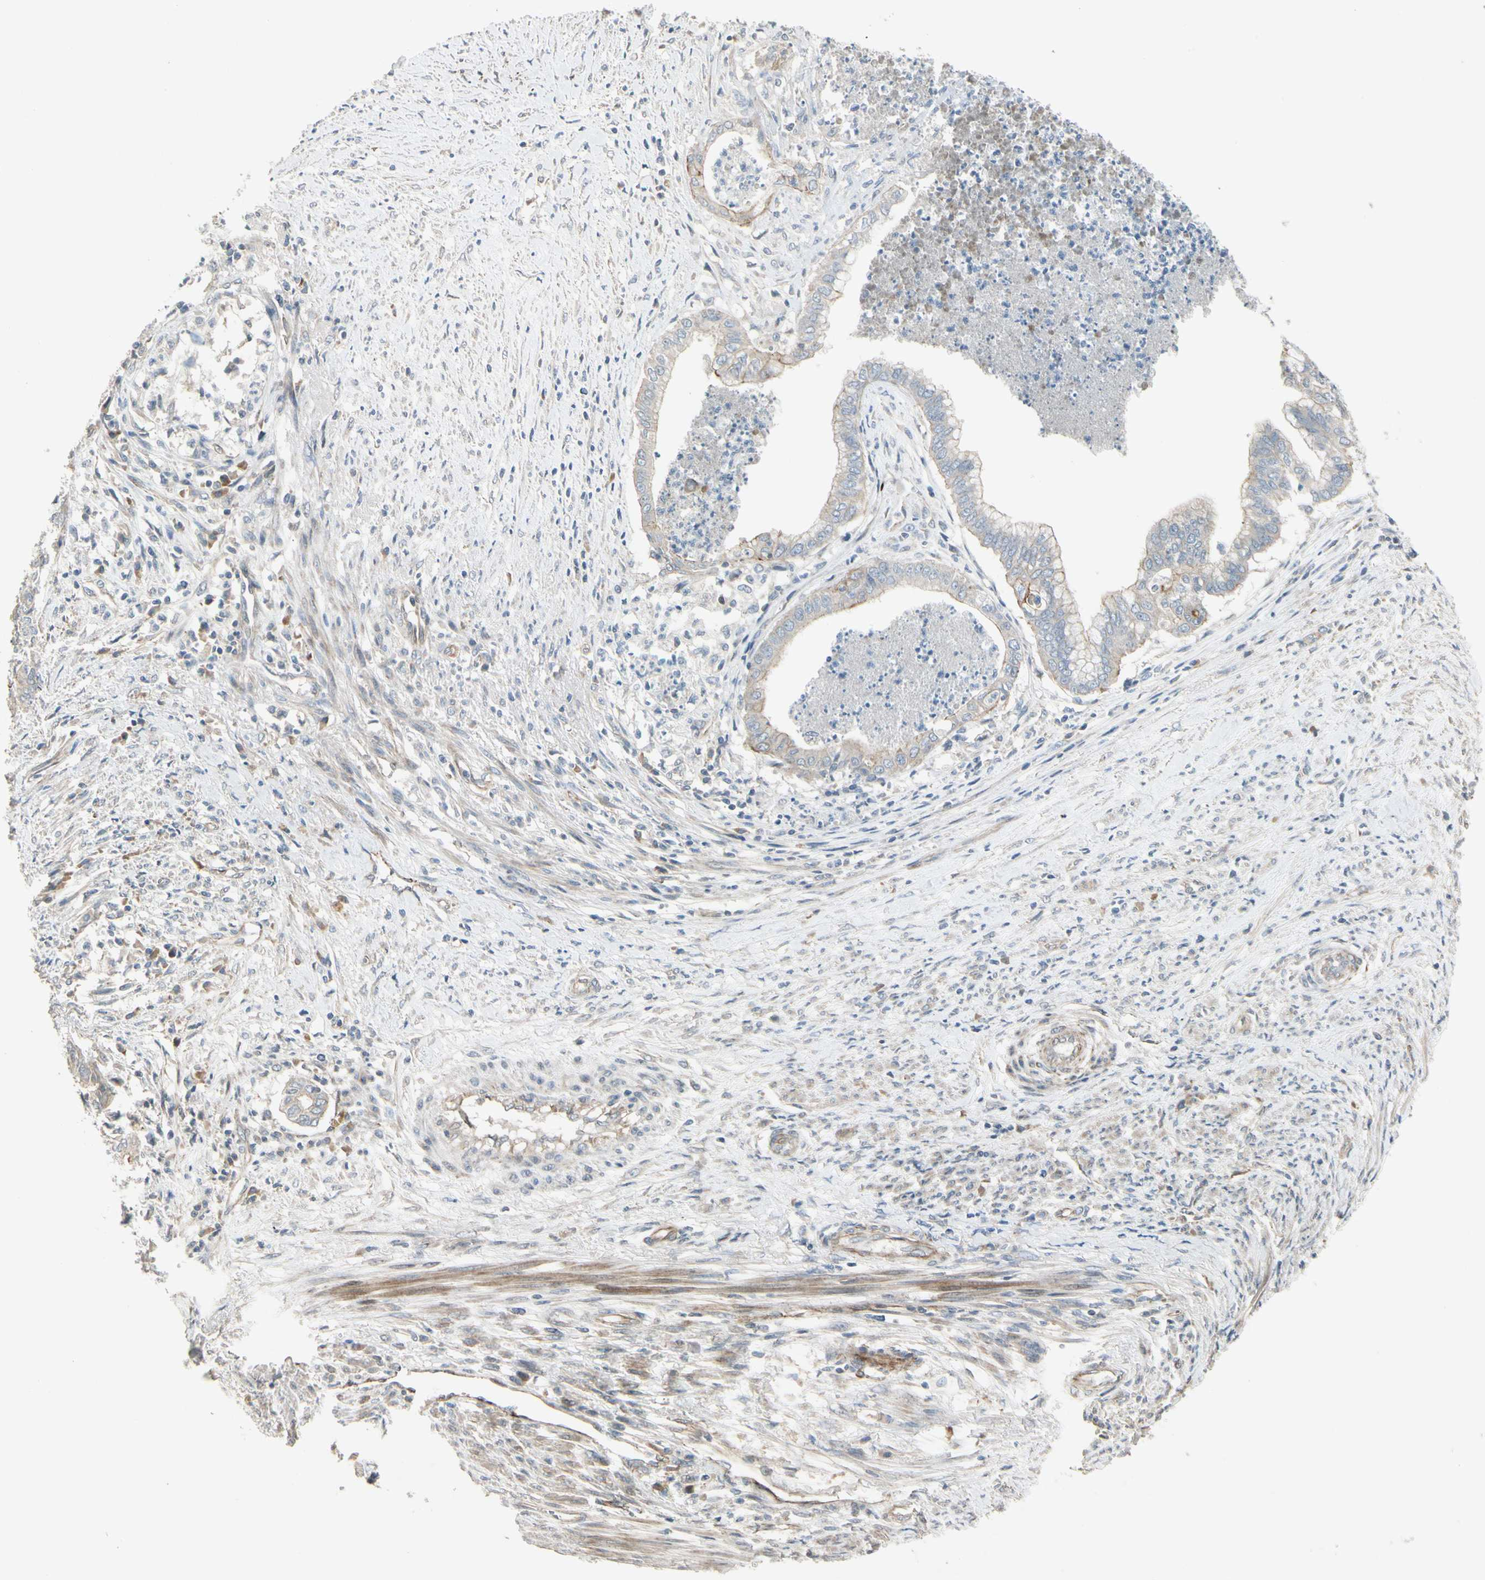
{"staining": {"intensity": "weak", "quantity": "25%-75%", "location": "cytoplasmic/membranous"}, "tissue": "endometrial cancer", "cell_type": "Tumor cells", "image_type": "cancer", "snomed": [{"axis": "morphology", "description": "Necrosis, NOS"}, {"axis": "morphology", "description": "Adenocarcinoma, NOS"}, {"axis": "topography", "description": "Endometrium"}], "caption": "About 25%-75% of tumor cells in human adenocarcinoma (endometrial) demonstrate weak cytoplasmic/membranous protein staining as visualized by brown immunohistochemical staining.", "gene": "PPP3CB", "patient": {"sex": "female", "age": 79}}